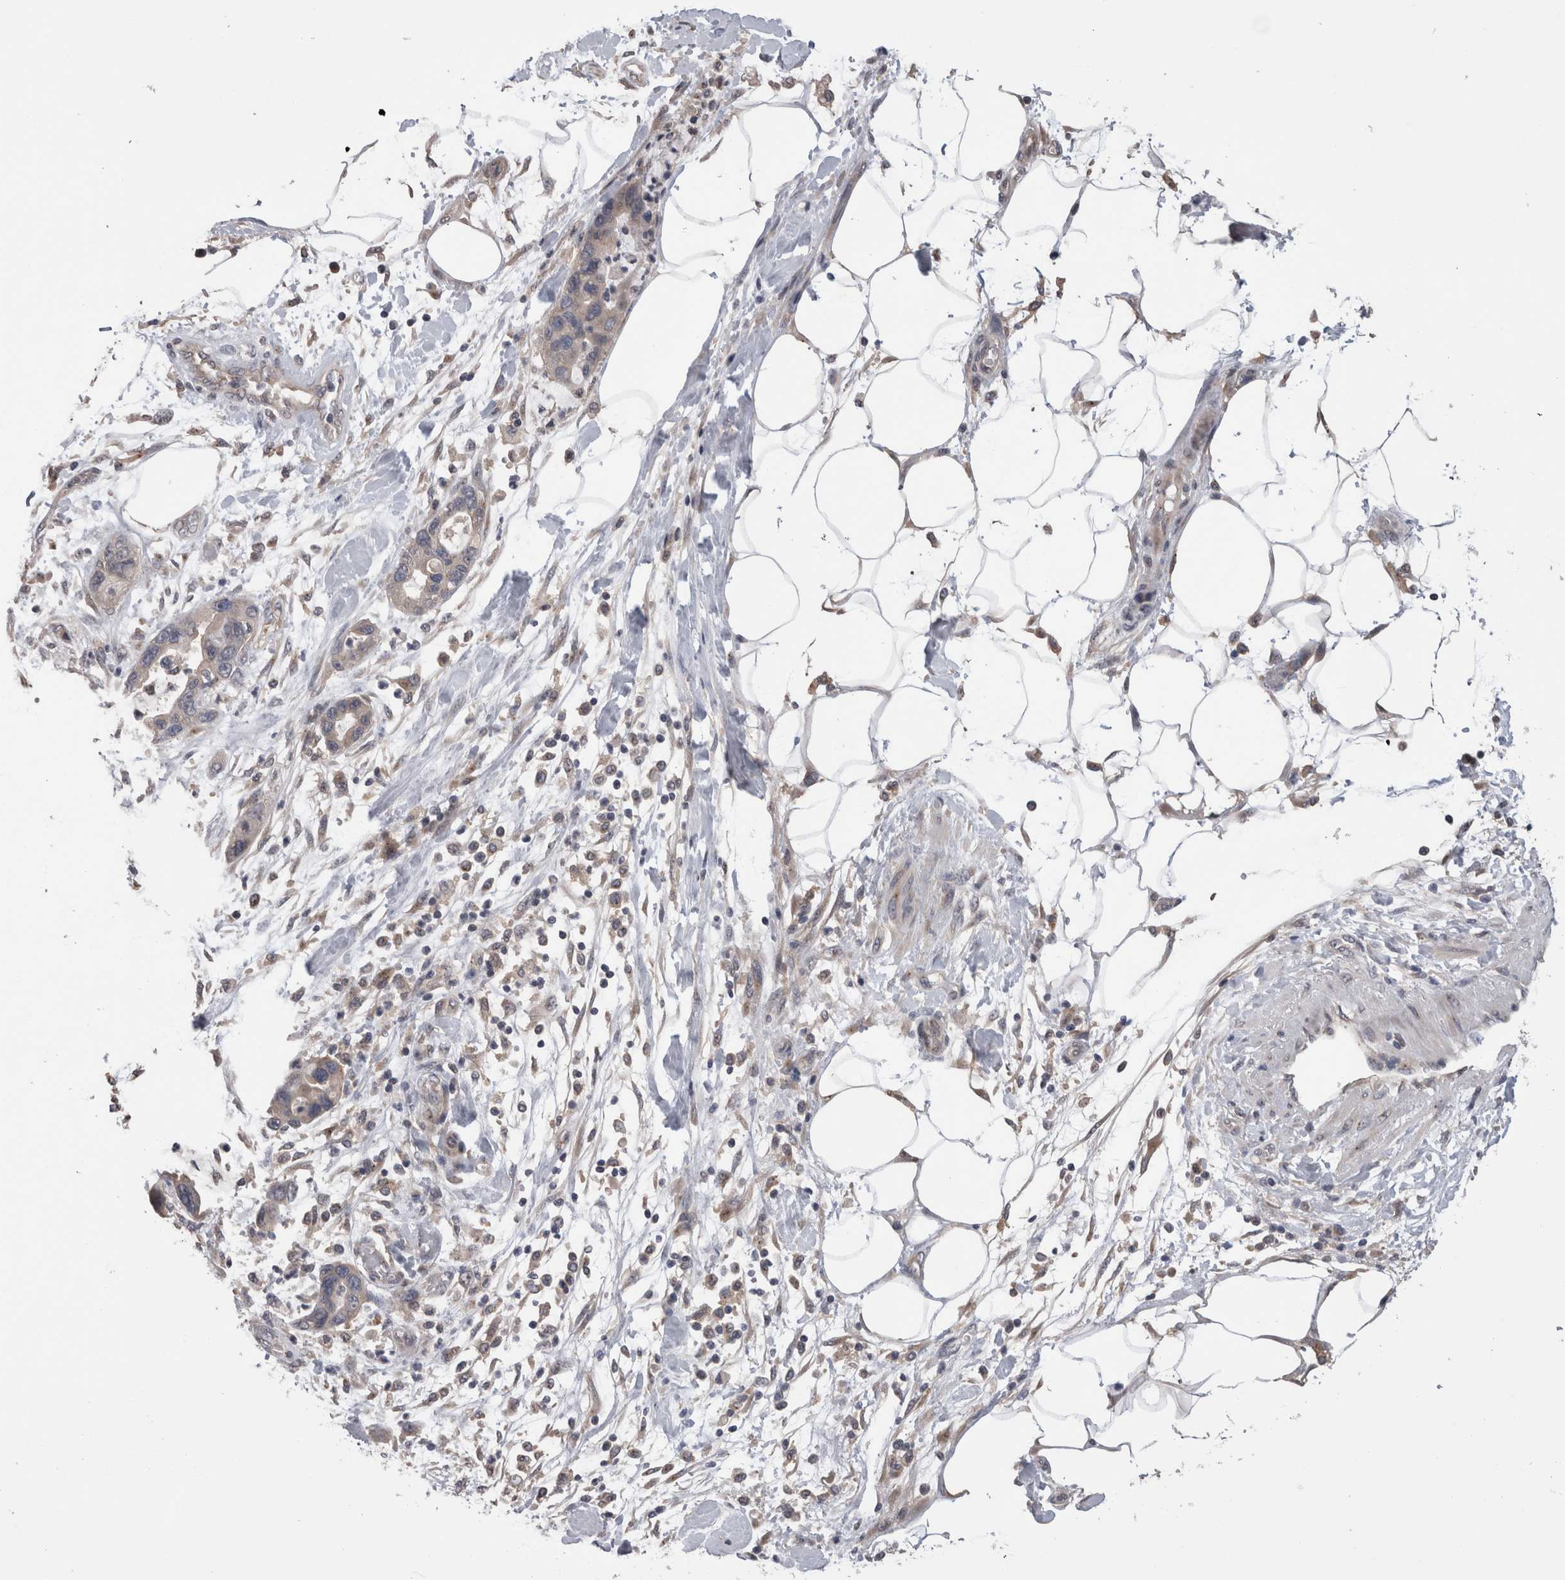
{"staining": {"intensity": "negative", "quantity": "none", "location": "none"}, "tissue": "pancreatic cancer", "cell_type": "Tumor cells", "image_type": "cancer", "snomed": [{"axis": "morphology", "description": "Normal tissue, NOS"}, {"axis": "morphology", "description": "Adenocarcinoma, NOS"}, {"axis": "topography", "description": "Pancreas"}], "caption": "A micrograph of human adenocarcinoma (pancreatic) is negative for staining in tumor cells.", "gene": "DCTN6", "patient": {"sex": "female", "age": 71}}